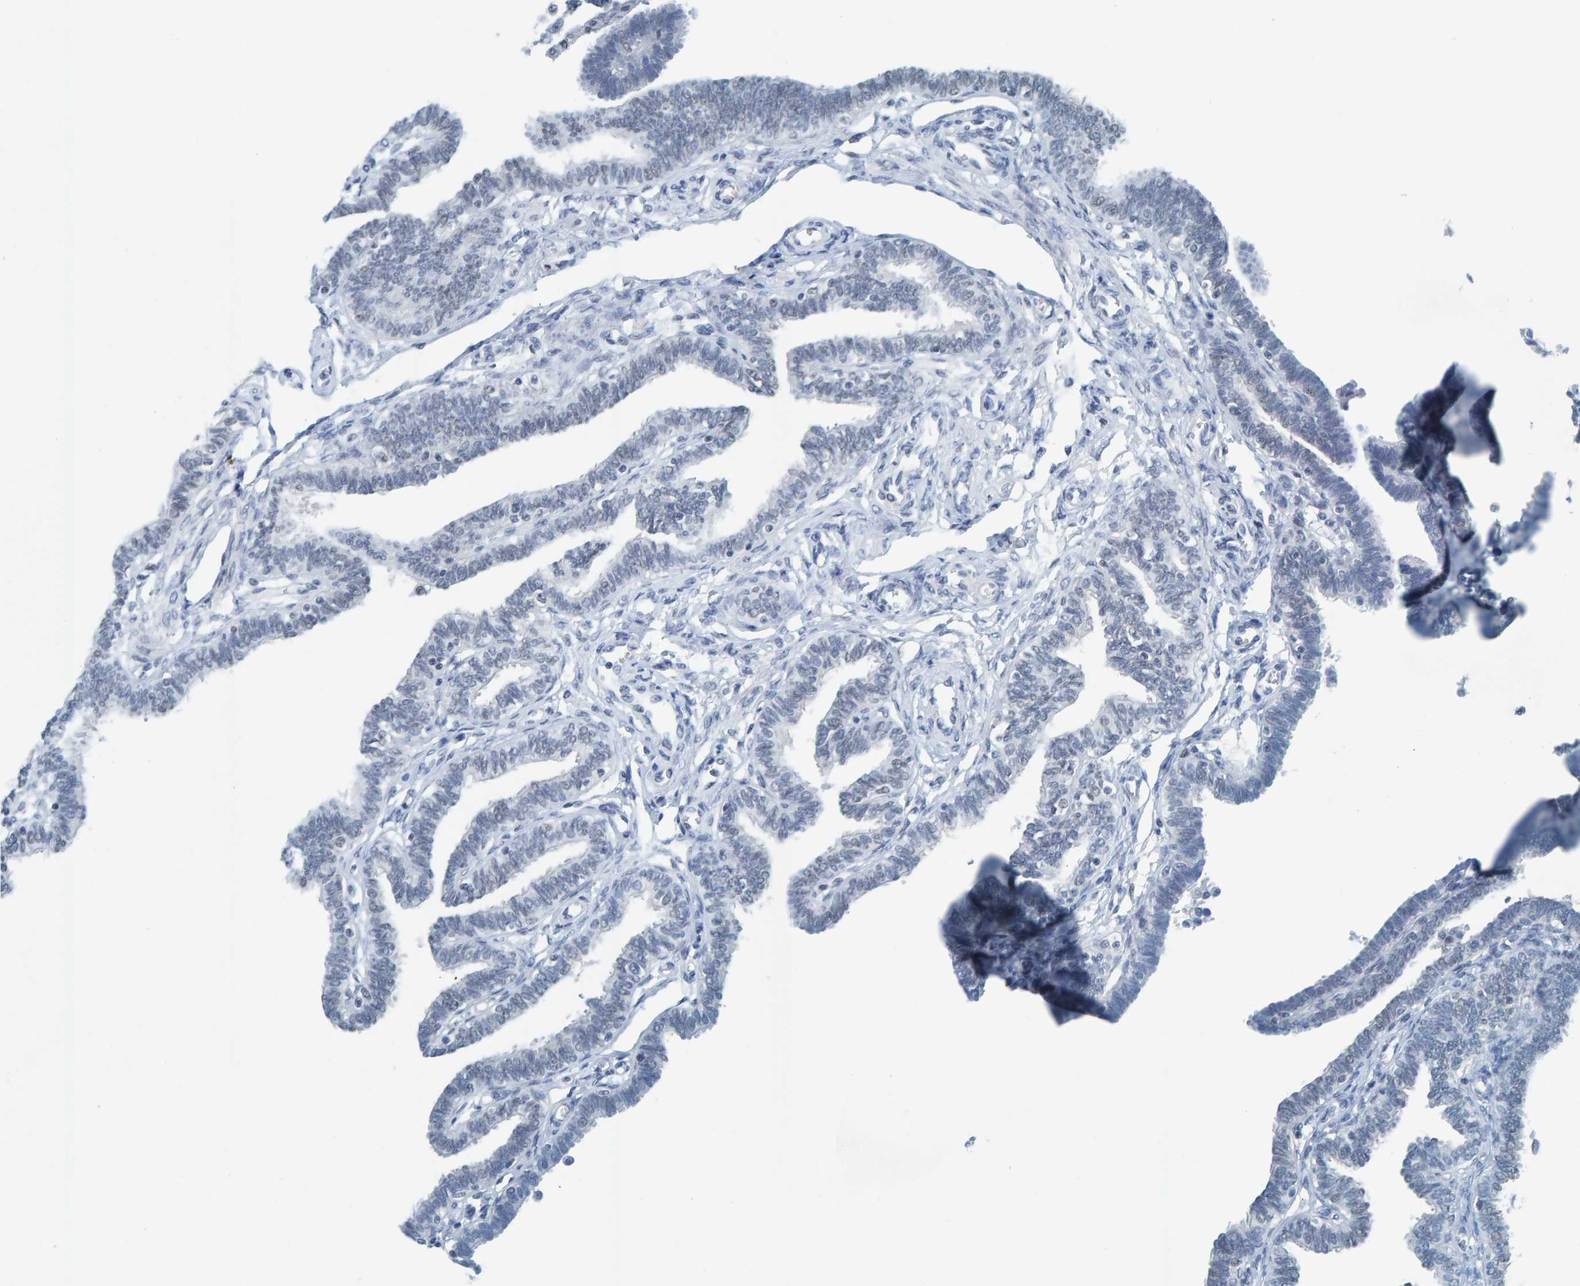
{"staining": {"intensity": "negative", "quantity": "none", "location": "none"}, "tissue": "fallopian tube", "cell_type": "Glandular cells", "image_type": "normal", "snomed": [{"axis": "morphology", "description": "Normal tissue, NOS"}, {"axis": "topography", "description": "Fallopian tube"}, {"axis": "topography", "description": "Ovary"}], "caption": "This is a photomicrograph of immunohistochemistry staining of unremarkable fallopian tube, which shows no expression in glandular cells.", "gene": "CNP", "patient": {"sex": "female", "age": 23}}